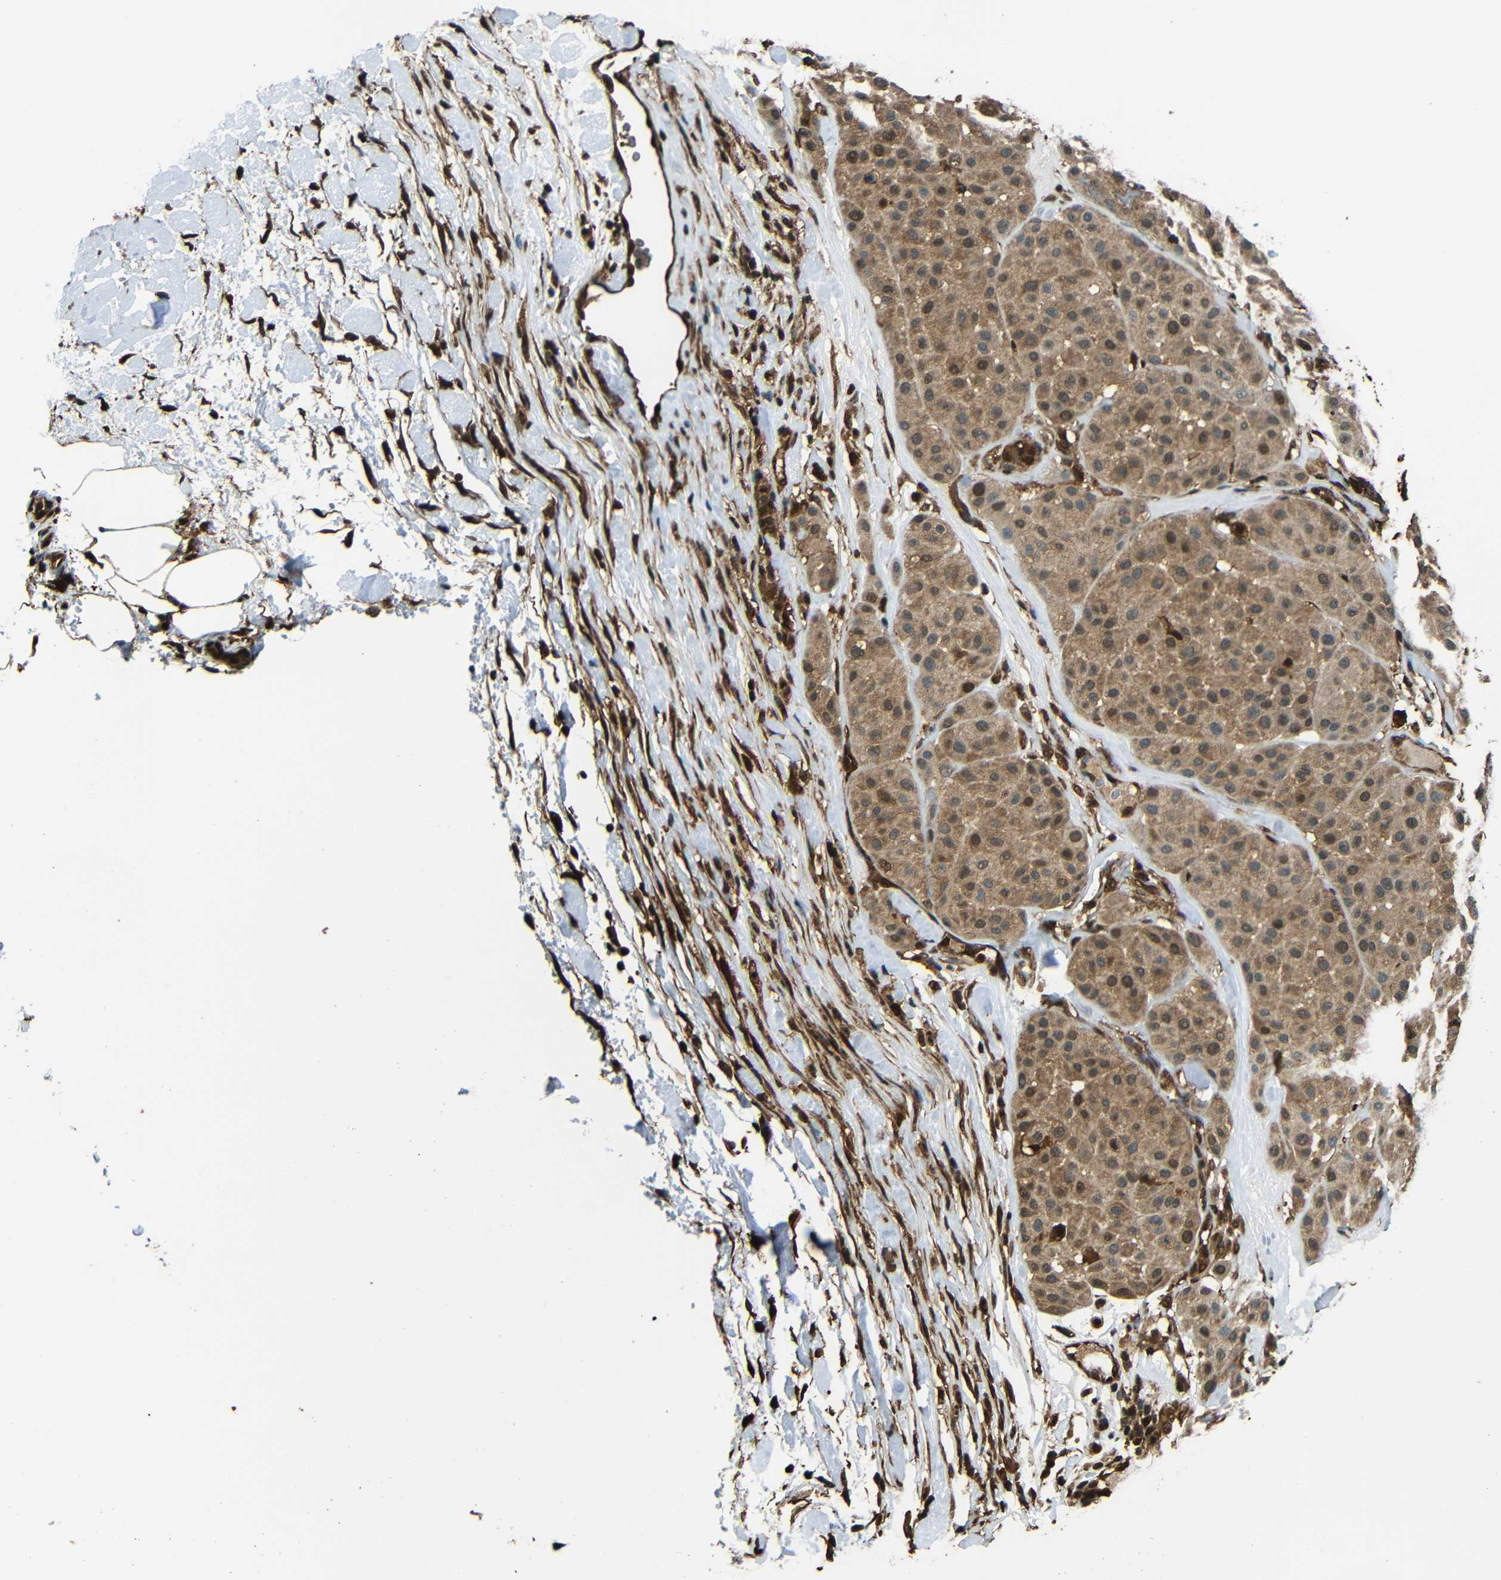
{"staining": {"intensity": "moderate", "quantity": ">75%", "location": "cytoplasmic/membranous,nuclear"}, "tissue": "melanoma", "cell_type": "Tumor cells", "image_type": "cancer", "snomed": [{"axis": "morphology", "description": "Normal tissue, NOS"}, {"axis": "morphology", "description": "Malignant melanoma, Metastatic site"}, {"axis": "topography", "description": "Skin"}], "caption": "Tumor cells demonstrate moderate cytoplasmic/membranous and nuclear staining in approximately >75% of cells in malignant melanoma (metastatic site).", "gene": "VCP", "patient": {"sex": "male", "age": 41}}